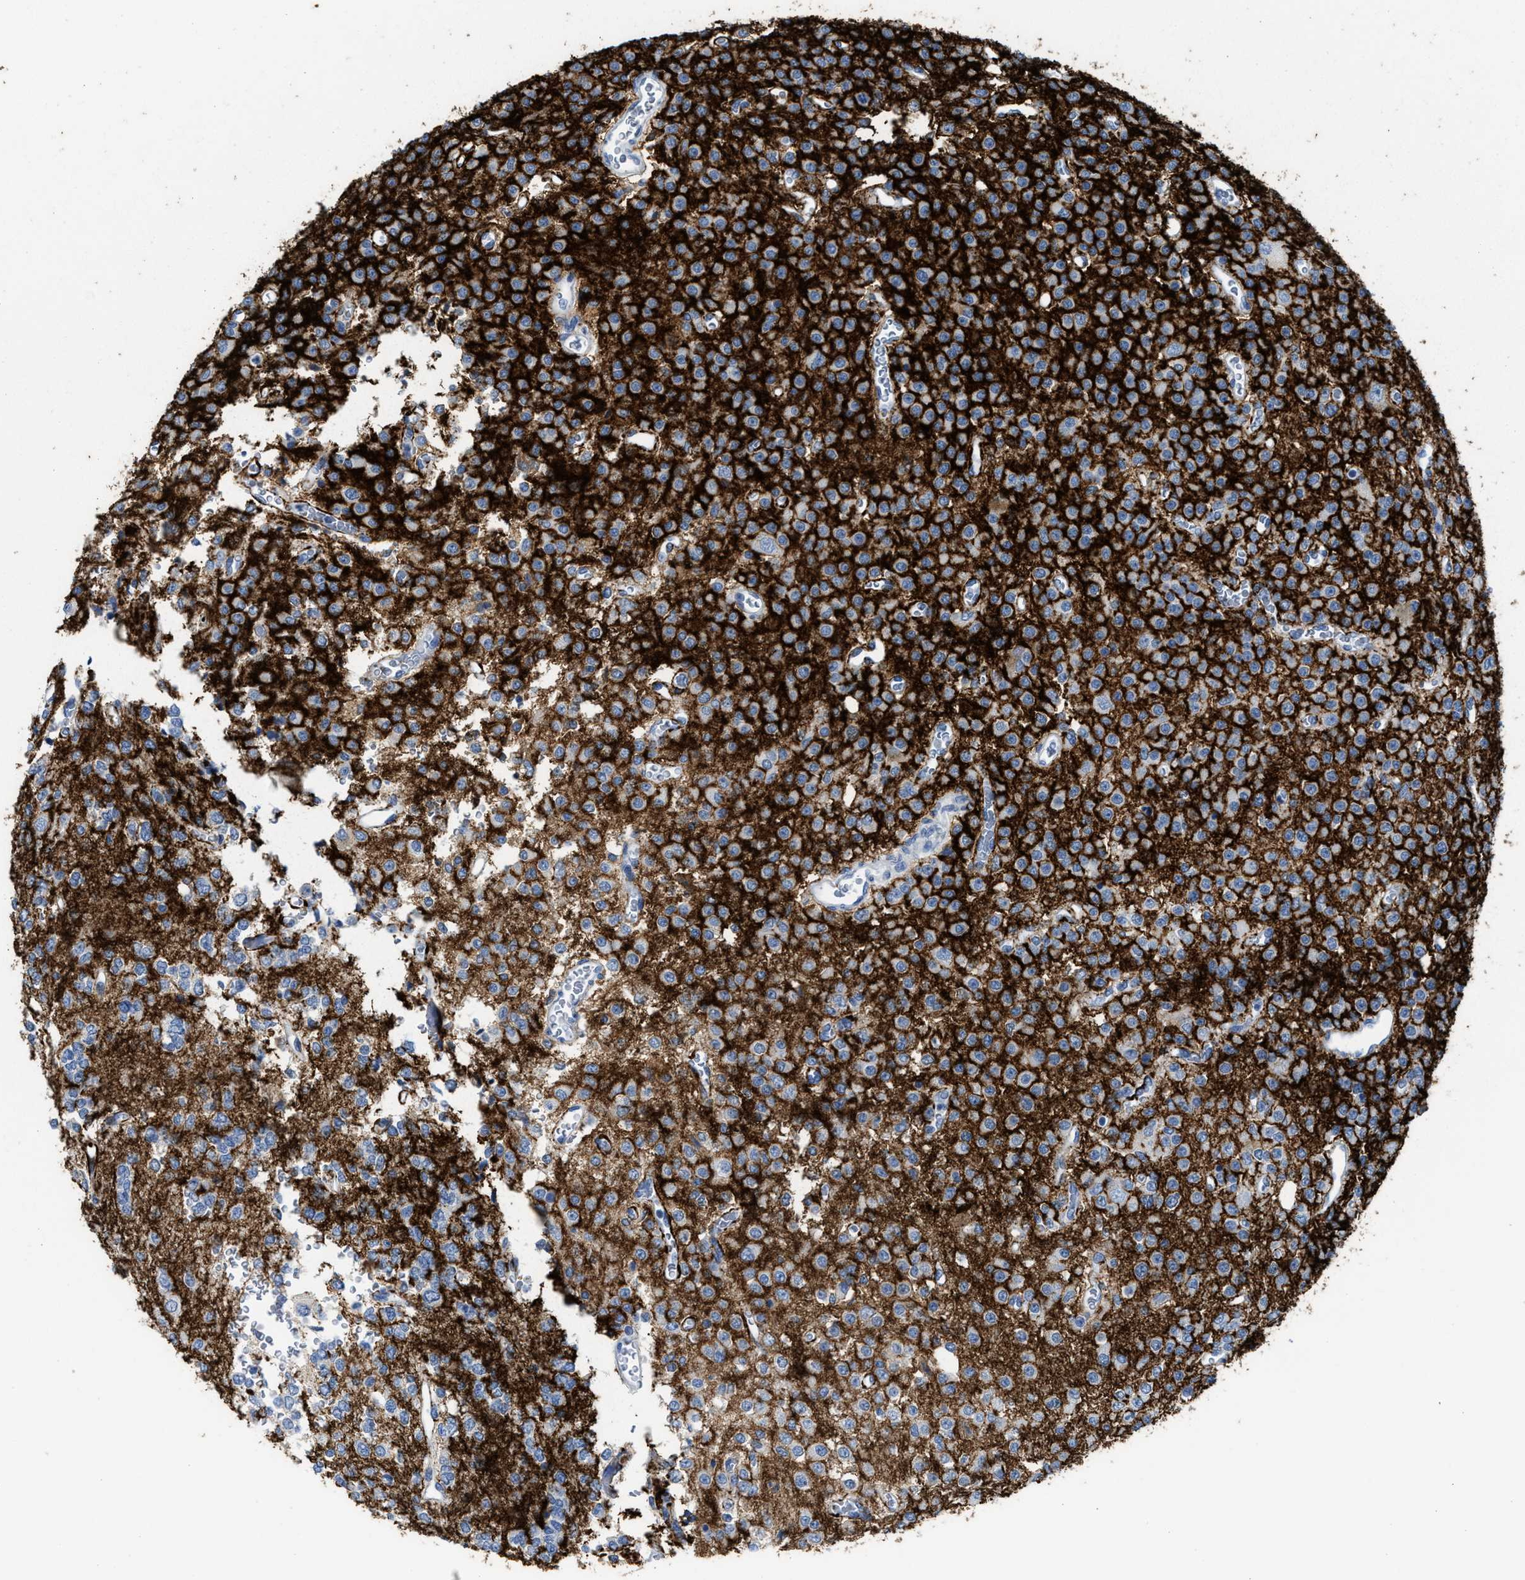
{"staining": {"intensity": "negative", "quantity": "none", "location": "none"}, "tissue": "glioma", "cell_type": "Tumor cells", "image_type": "cancer", "snomed": [{"axis": "morphology", "description": "Glioma, malignant, Low grade"}, {"axis": "topography", "description": "Brain"}], "caption": "High power microscopy histopathology image of an immunohistochemistry micrograph of malignant glioma (low-grade), revealing no significant staining in tumor cells.", "gene": "TNR", "patient": {"sex": "male", "age": 38}}